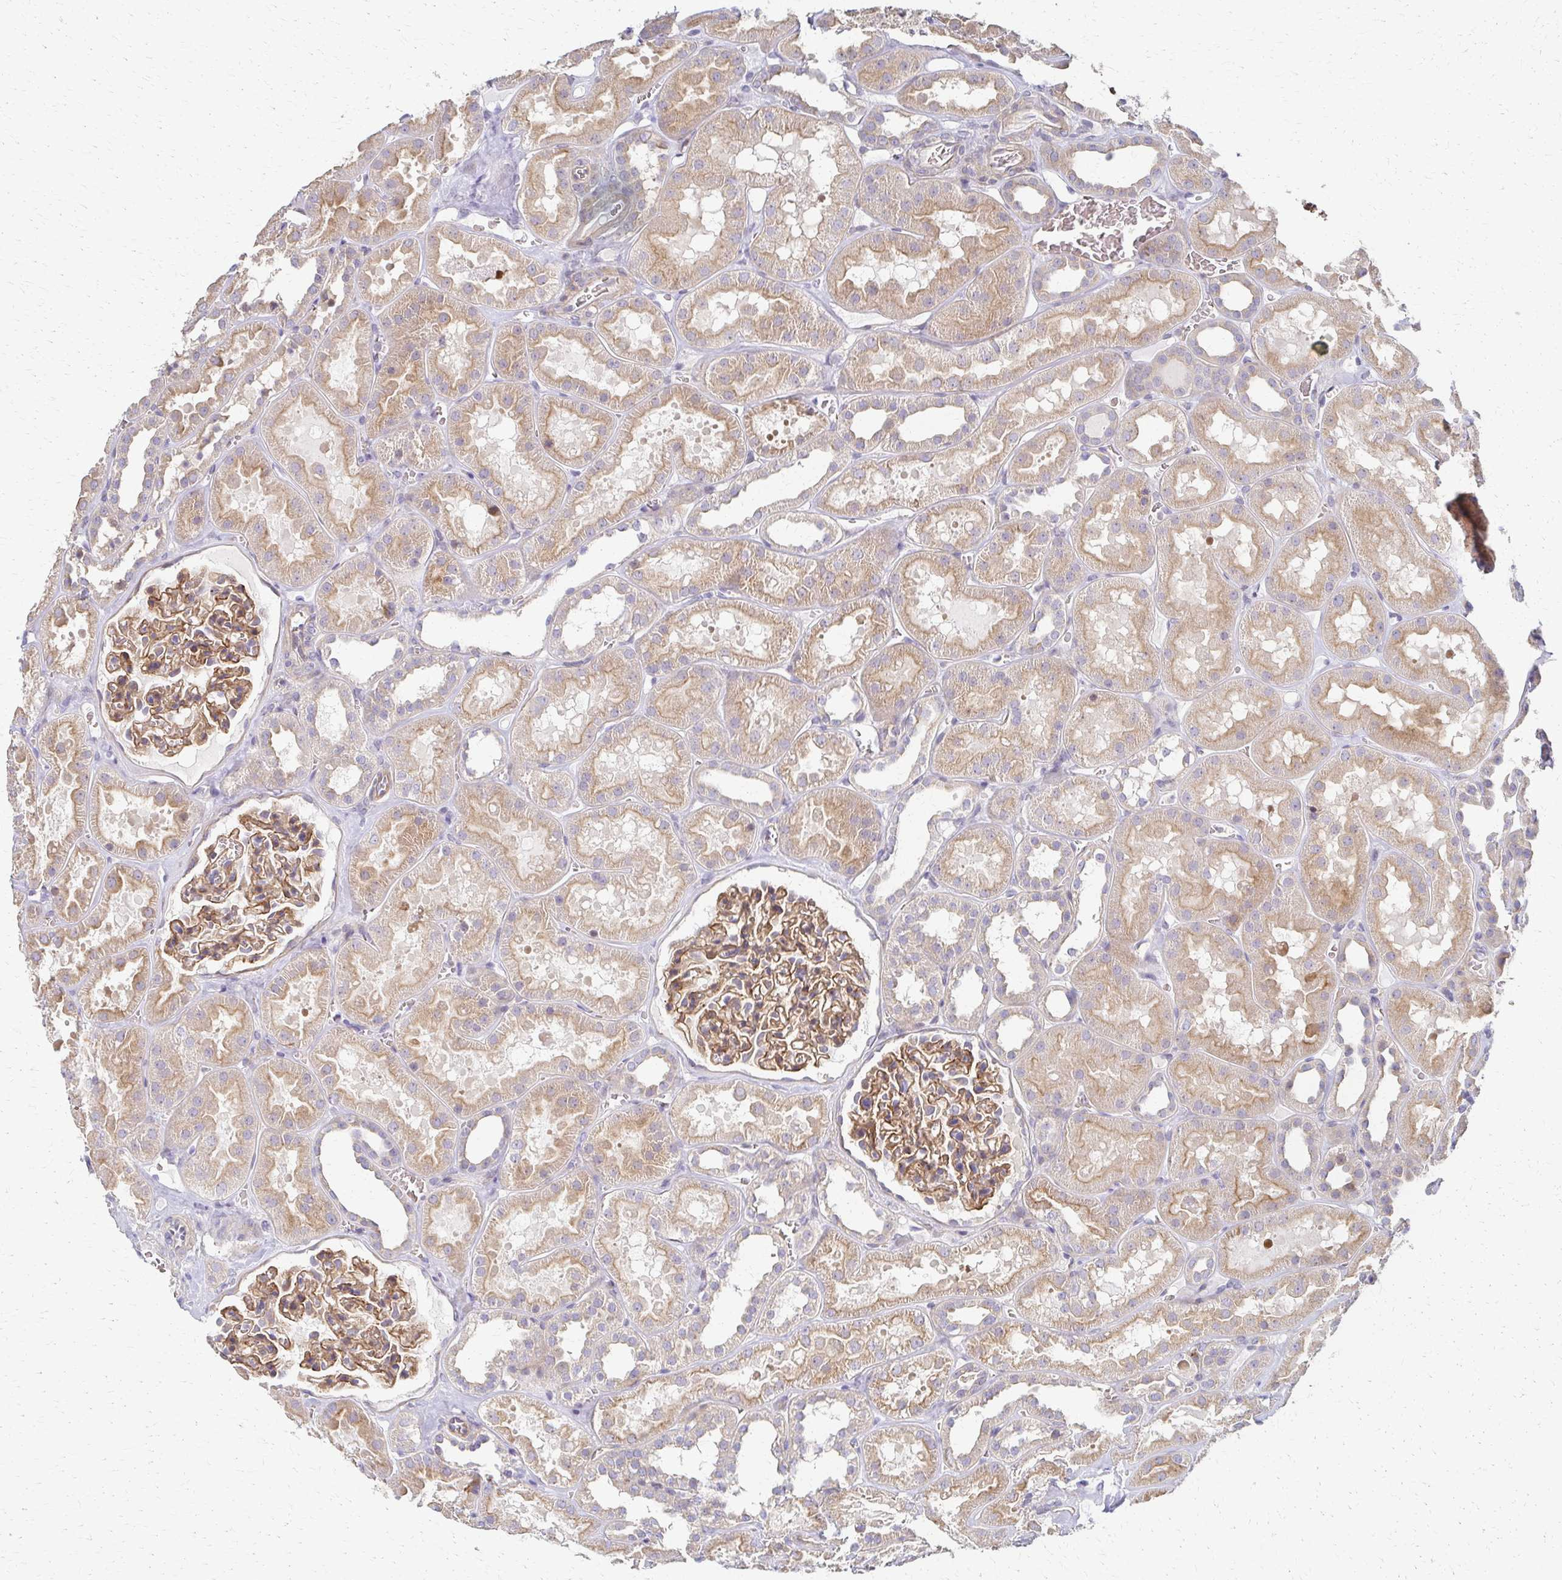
{"staining": {"intensity": "moderate", "quantity": ">75%", "location": "cytoplasmic/membranous"}, "tissue": "kidney", "cell_type": "Cells in glomeruli", "image_type": "normal", "snomed": [{"axis": "morphology", "description": "Normal tissue, NOS"}, {"axis": "topography", "description": "Kidney"}], "caption": "DAB immunohistochemical staining of benign human kidney reveals moderate cytoplasmic/membranous protein positivity in about >75% of cells in glomeruli. (IHC, brightfield microscopy, high magnification).", "gene": "SKA2", "patient": {"sex": "female", "age": 41}}